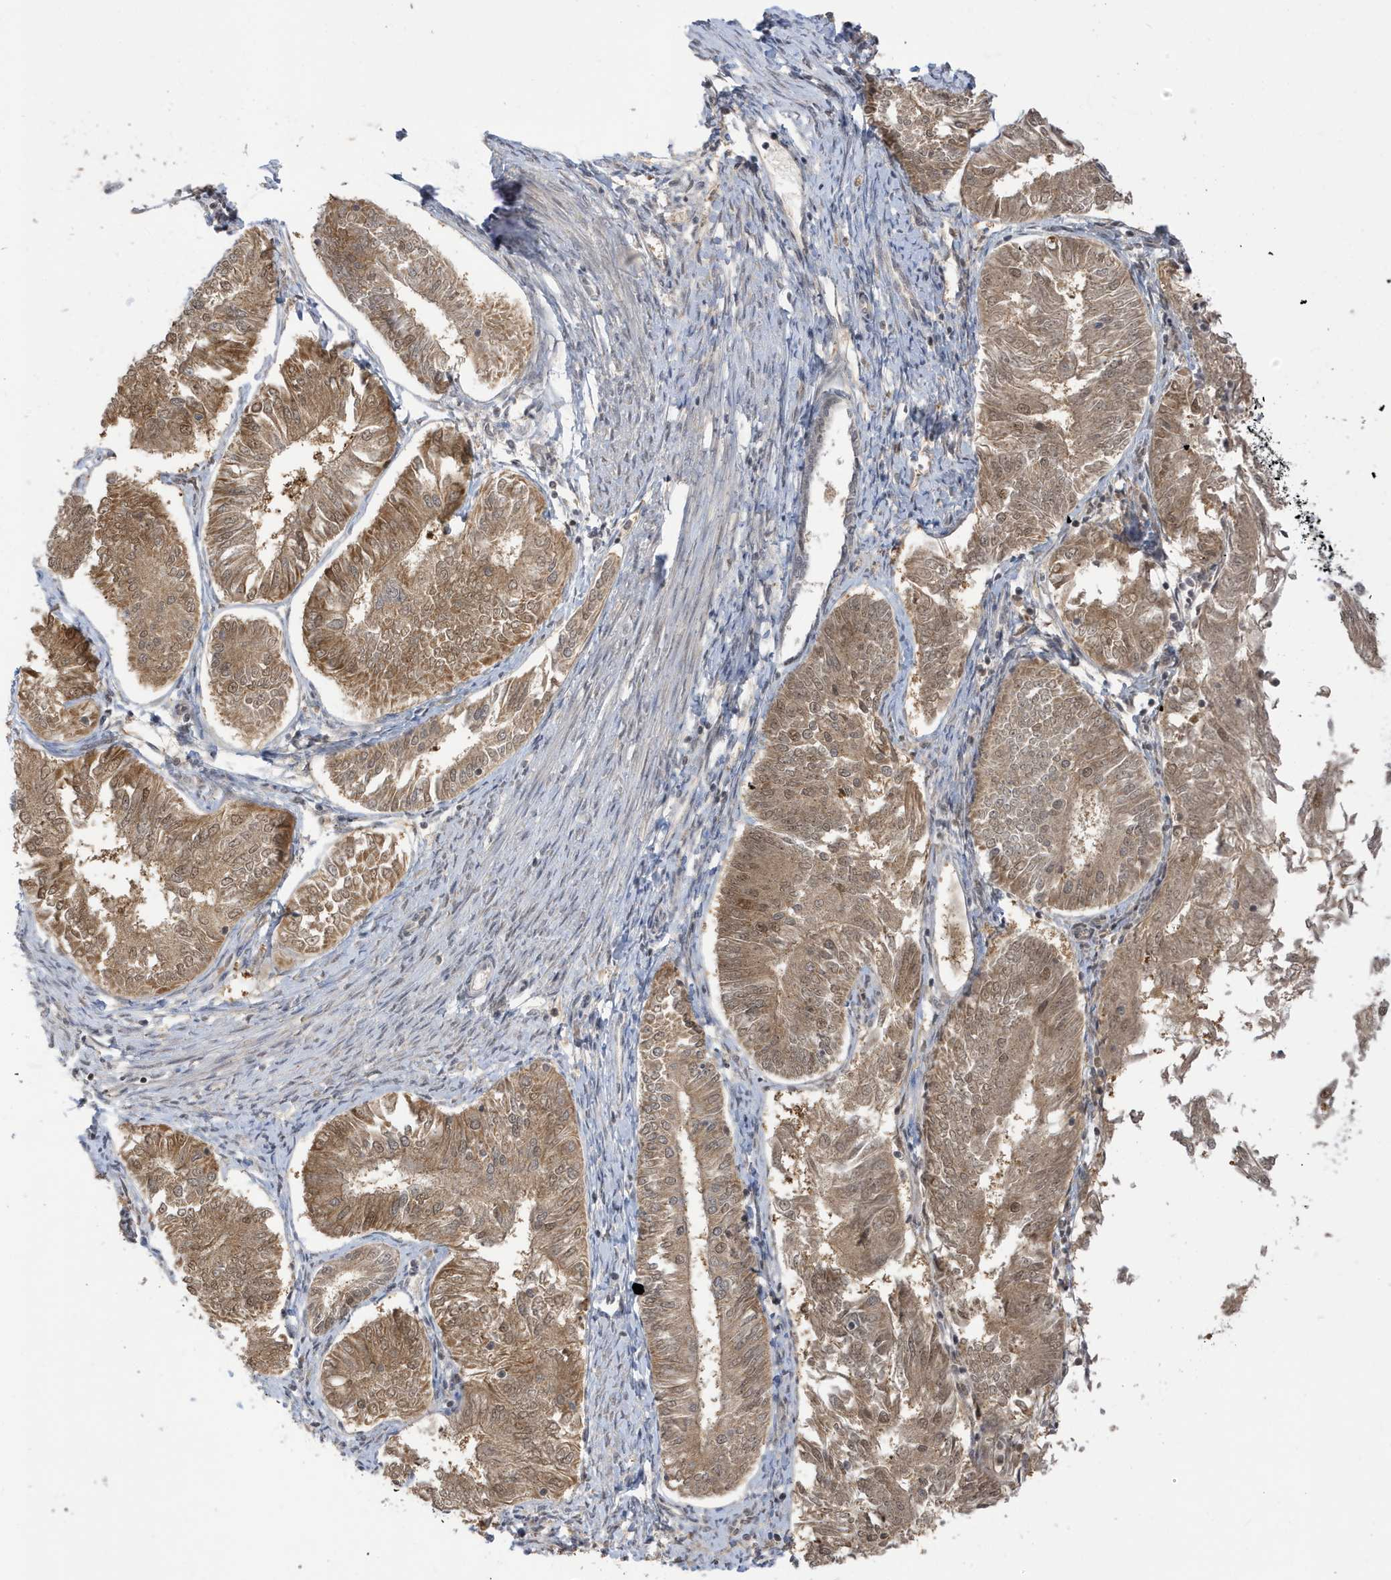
{"staining": {"intensity": "moderate", "quantity": ">75%", "location": "cytoplasmic/membranous,nuclear"}, "tissue": "endometrial cancer", "cell_type": "Tumor cells", "image_type": "cancer", "snomed": [{"axis": "morphology", "description": "Adenocarcinoma, NOS"}, {"axis": "topography", "description": "Endometrium"}], "caption": "The photomicrograph displays immunohistochemical staining of endometrial cancer. There is moderate cytoplasmic/membranous and nuclear expression is seen in about >75% of tumor cells. (brown staining indicates protein expression, while blue staining denotes nuclei).", "gene": "TAB3", "patient": {"sex": "female", "age": 58}}